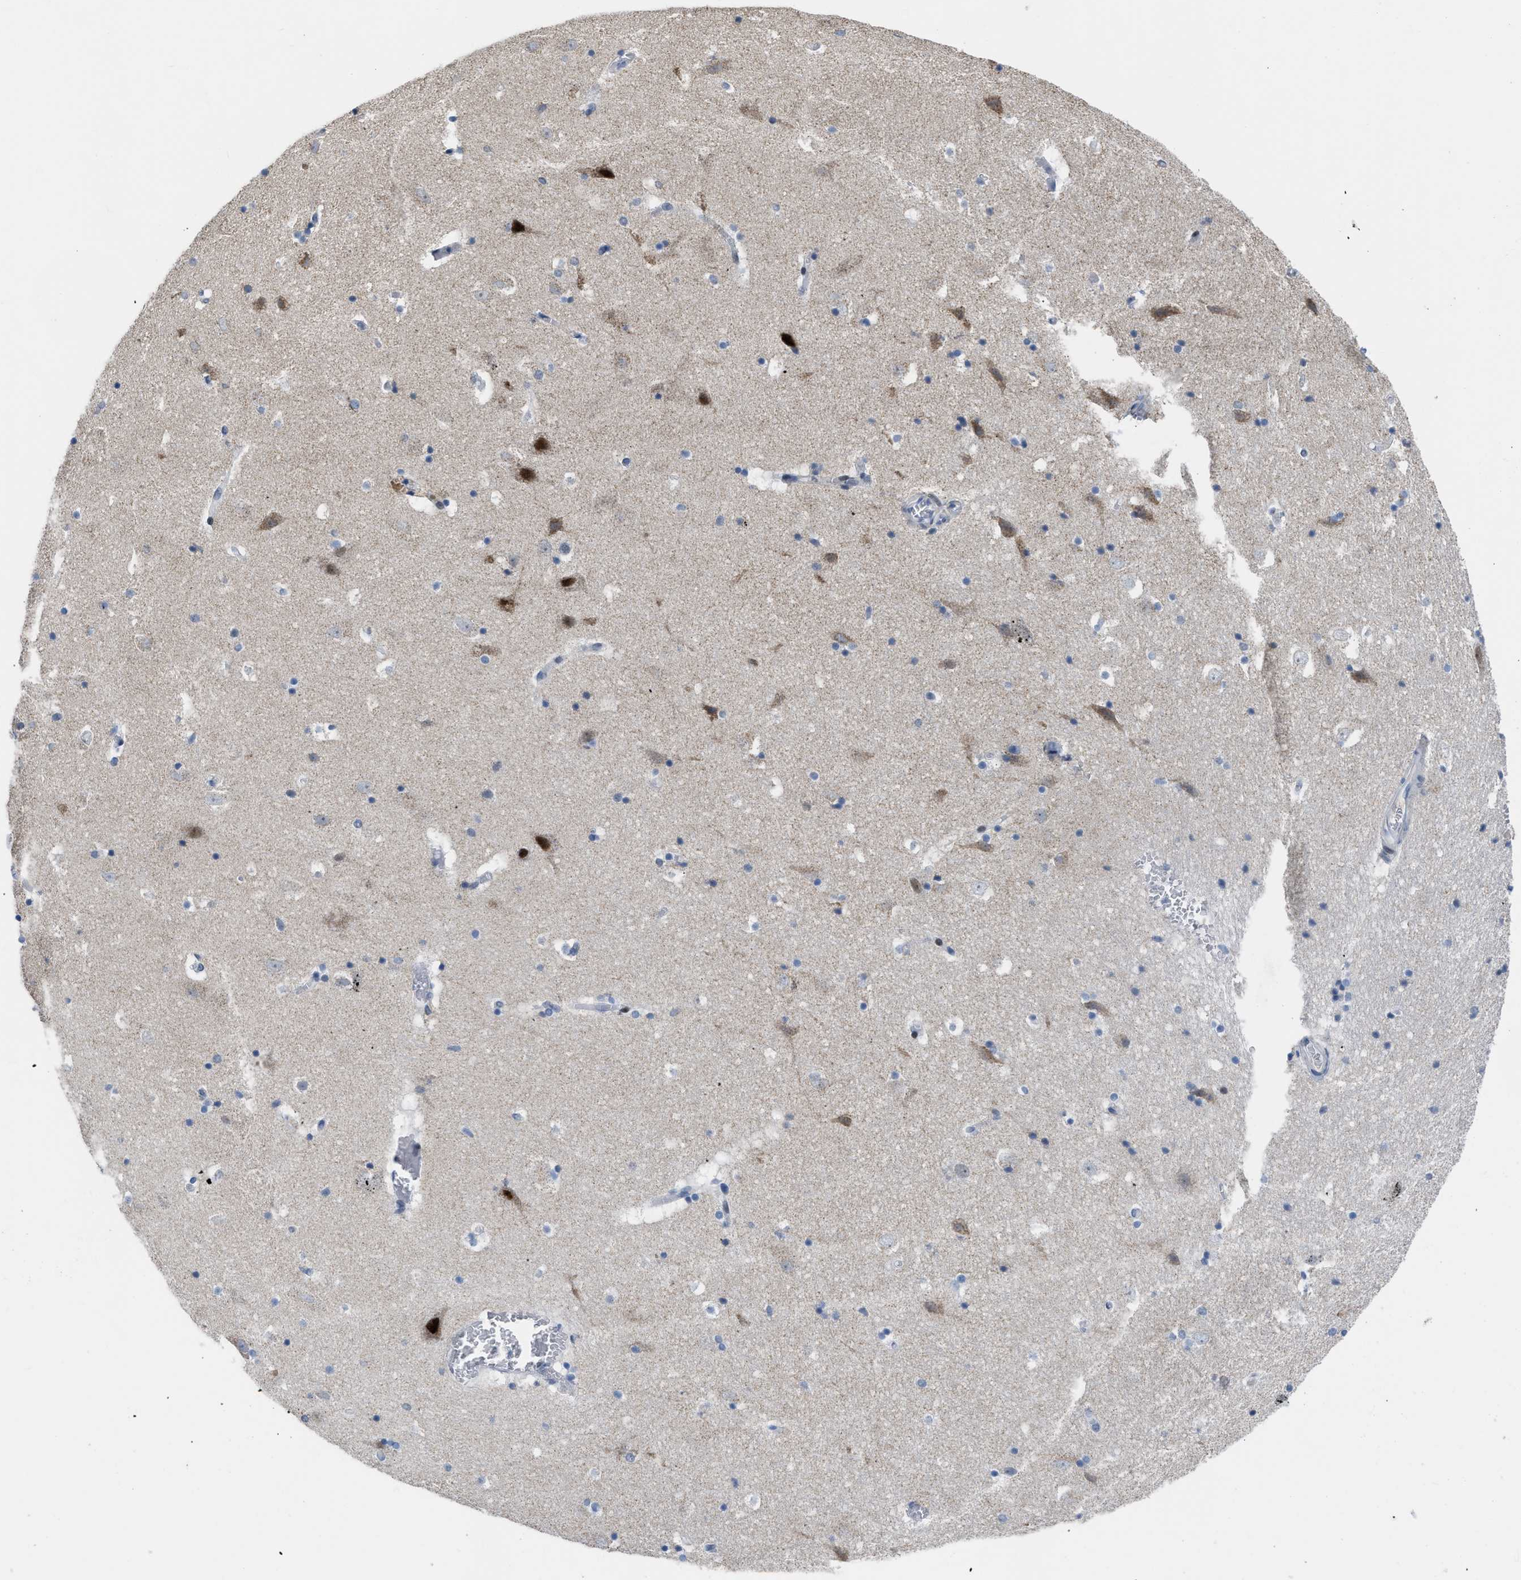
{"staining": {"intensity": "negative", "quantity": "none", "location": "none"}, "tissue": "hippocampus", "cell_type": "Glial cells", "image_type": "normal", "snomed": [{"axis": "morphology", "description": "Normal tissue, NOS"}, {"axis": "topography", "description": "Hippocampus"}], "caption": "A histopathology image of human hippocampus is negative for staining in glial cells. (Brightfield microscopy of DAB (3,3'-diaminobenzidine) IHC at high magnification).", "gene": "SETDB1", "patient": {"sex": "male", "age": 45}}